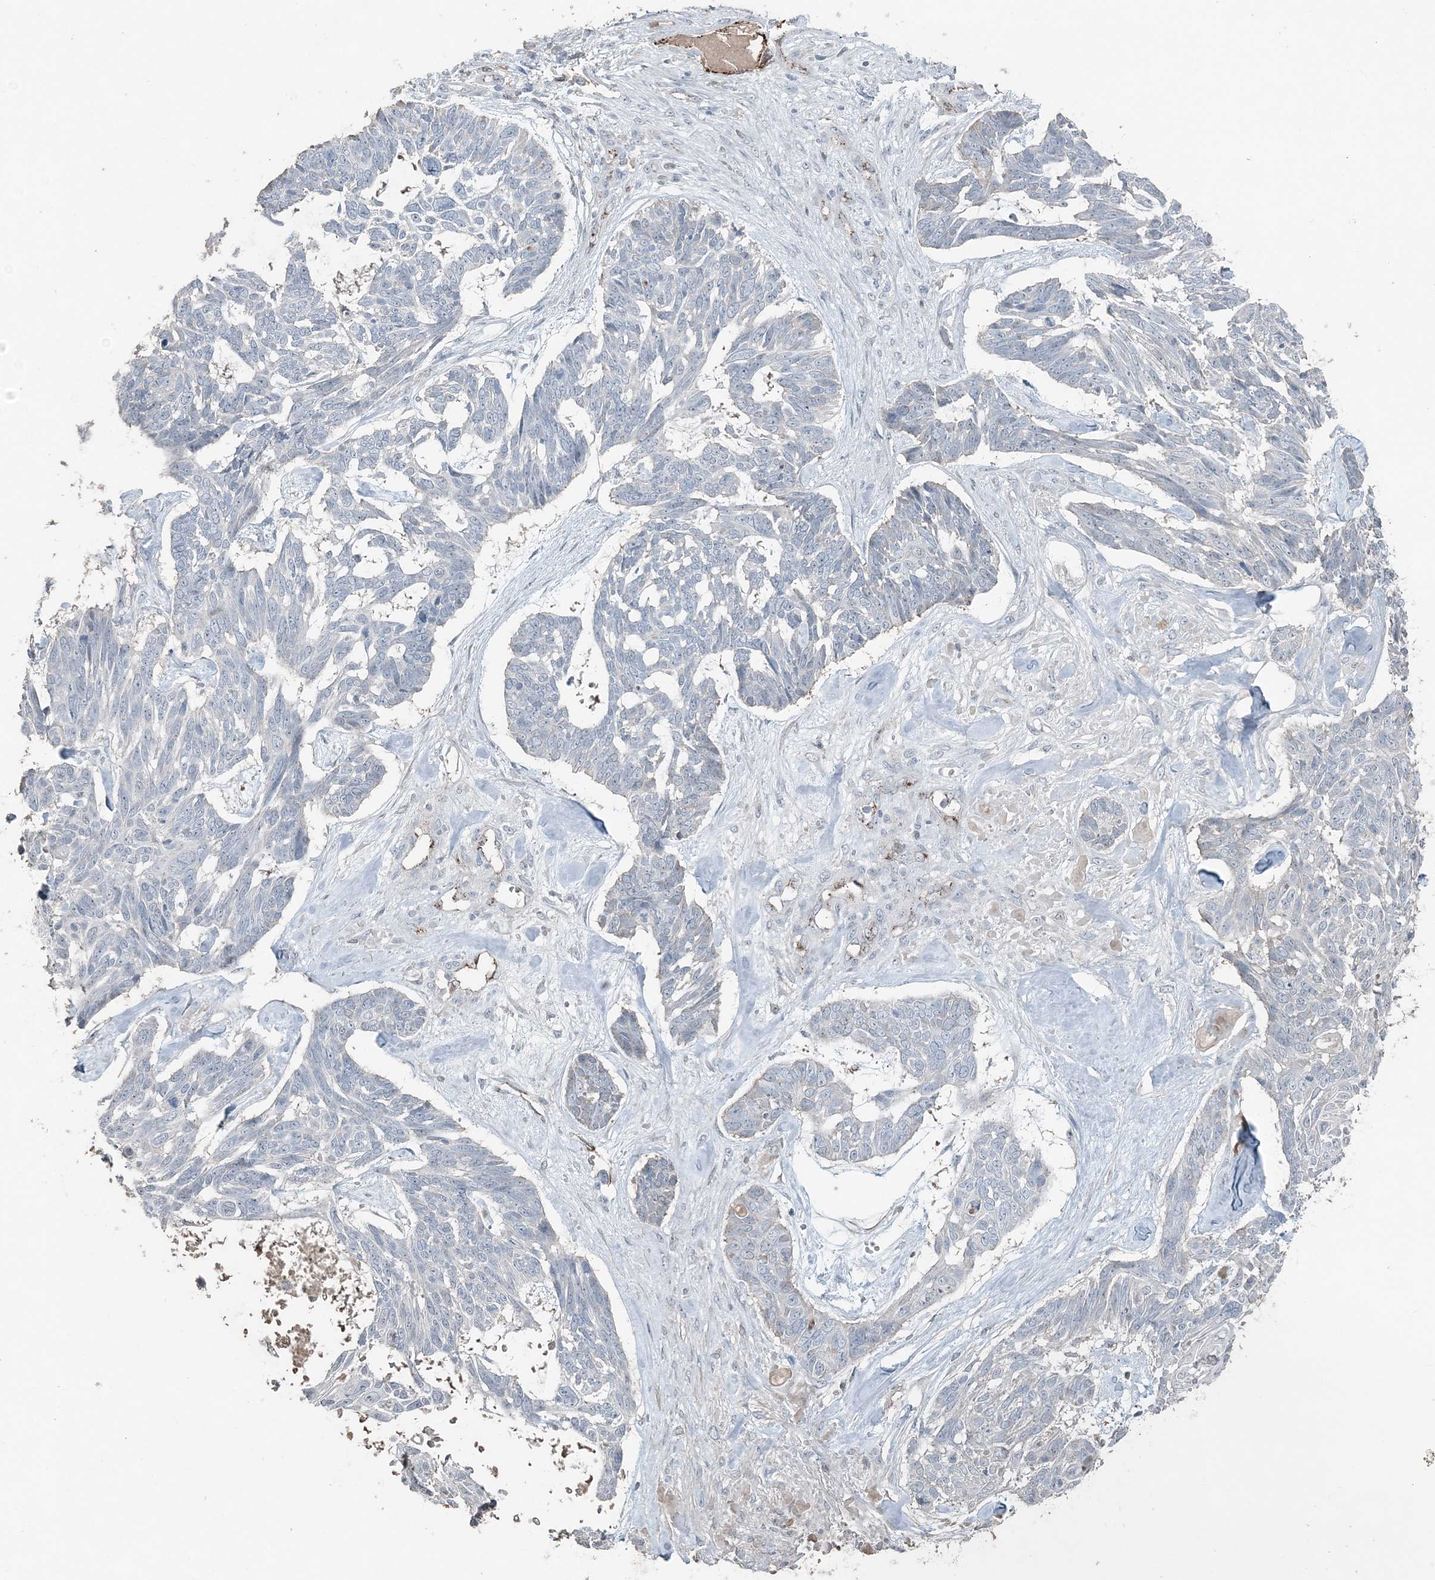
{"staining": {"intensity": "negative", "quantity": "none", "location": "none"}, "tissue": "skin cancer", "cell_type": "Tumor cells", "image_type": "cancer", "snomed": [{"axis": "morphology", "description": "Basal cell carcinoma"}, {"axis": "topography", "description": "Skin"}], "caption": "High magnification brightfield microscopy of skin basal cell carcinoma stained with DAB (3,3'-diaminobenzidine) (brown) and counterstained with hematoxylin (blue): tumor cells show no significant expression. The staining is performed using DAB (3,3'-diaminobenzidine) brown chromogen with nuclei counter-stained in using hematoxylin.", "gene": "ELOVL7", "patient": {"sex": "male", "age": 88}}